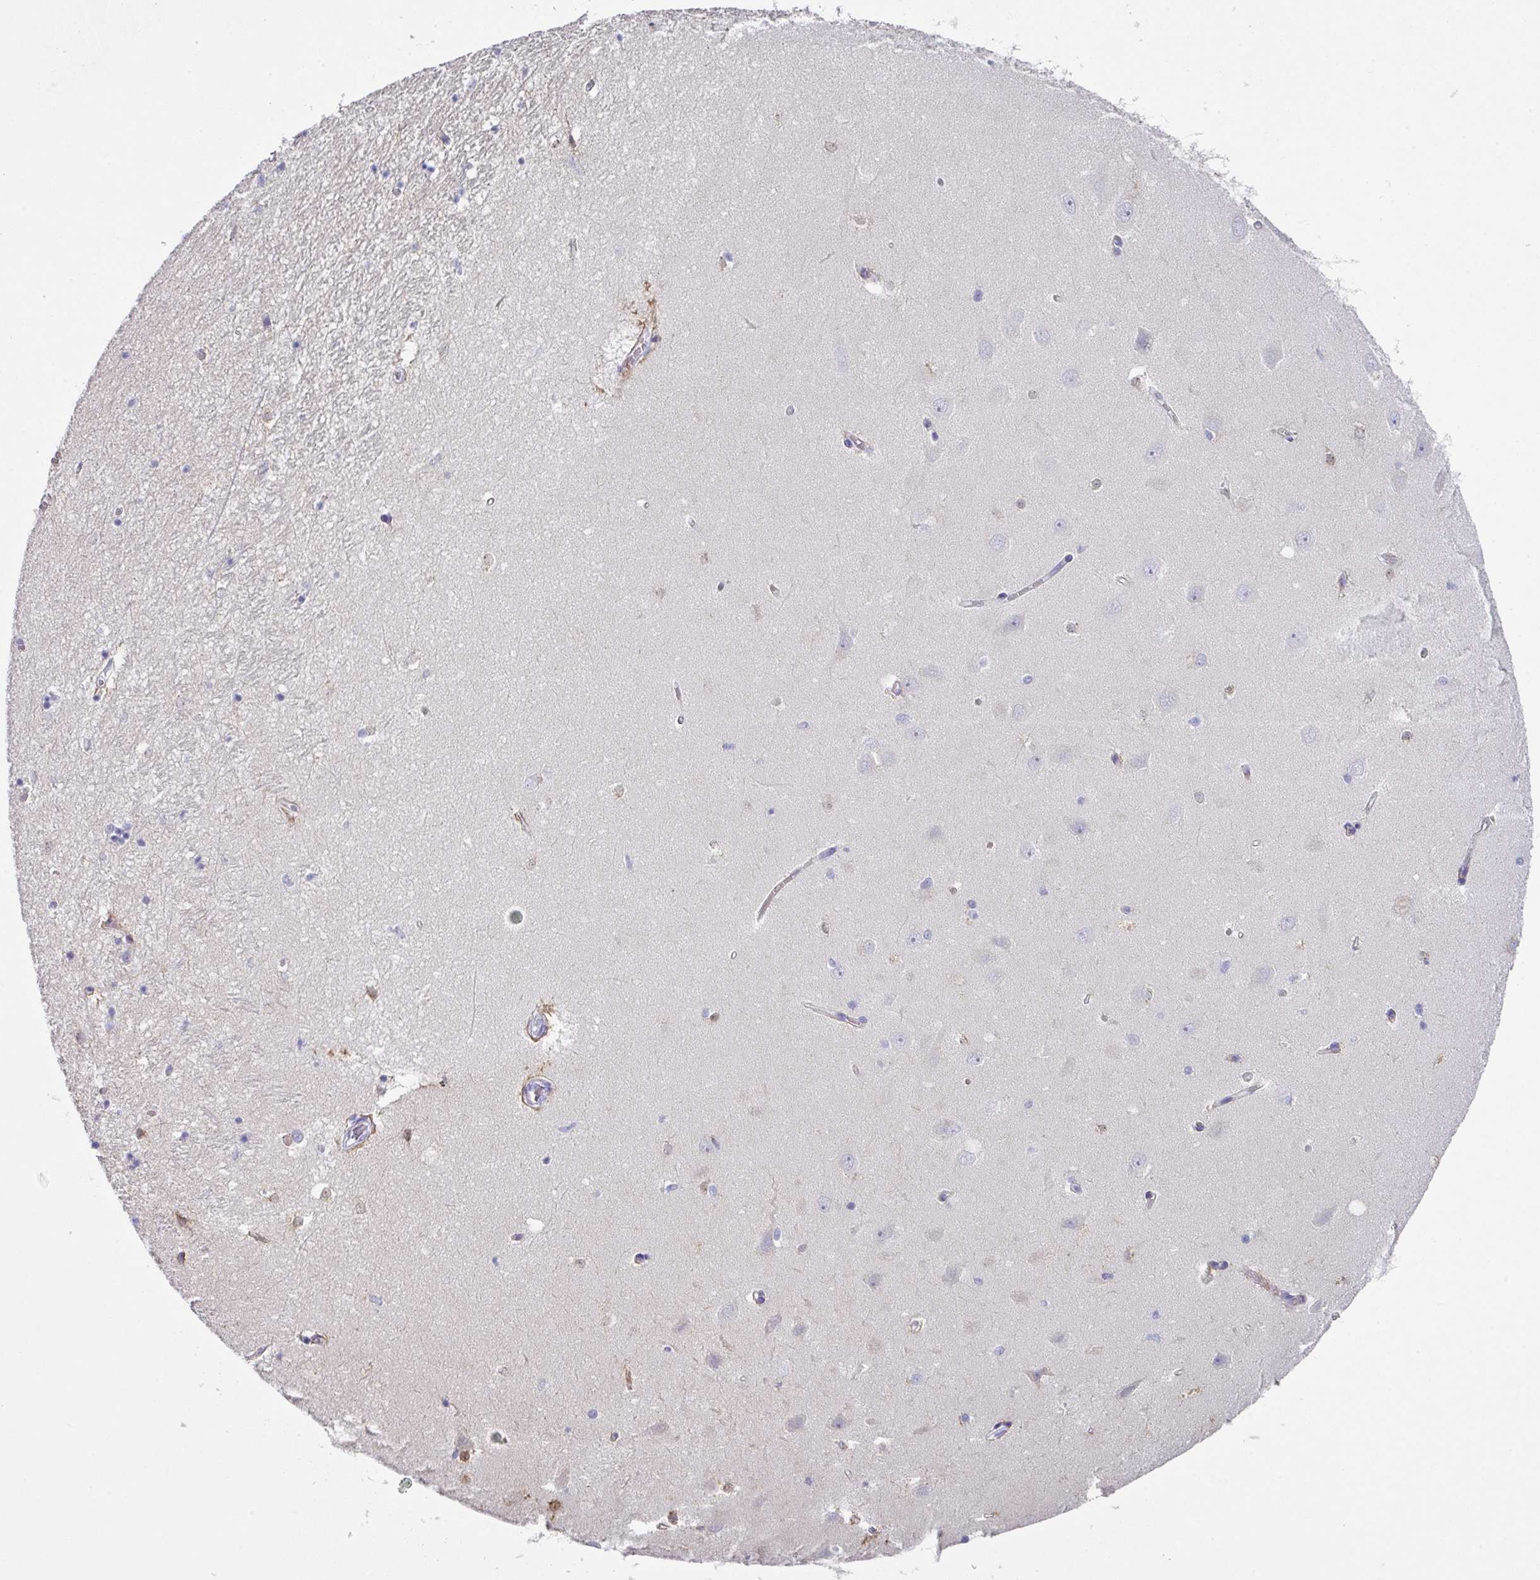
{"staining": {"intensity": "strong", "quantity": "25%-75%", "location": "cytoplasmic/membranous,nuclear"}, "tissue": "hippocampus", "cell_type": "Glial cells", "image_type": "normal", "snomed": [{"axis": "morphology", "description": "Normal tissue, NOS"}, {"axis": "topography", "description": "Hippocampus"}], "caption": "This is an image of immunohistochemistry staining of benign hippocampus, which shows strong expression in the cytoplasmic/membranous,nuclear of glial cells.", "gene": "PEX10", "patient": {"sex": "female", "age": 64}}